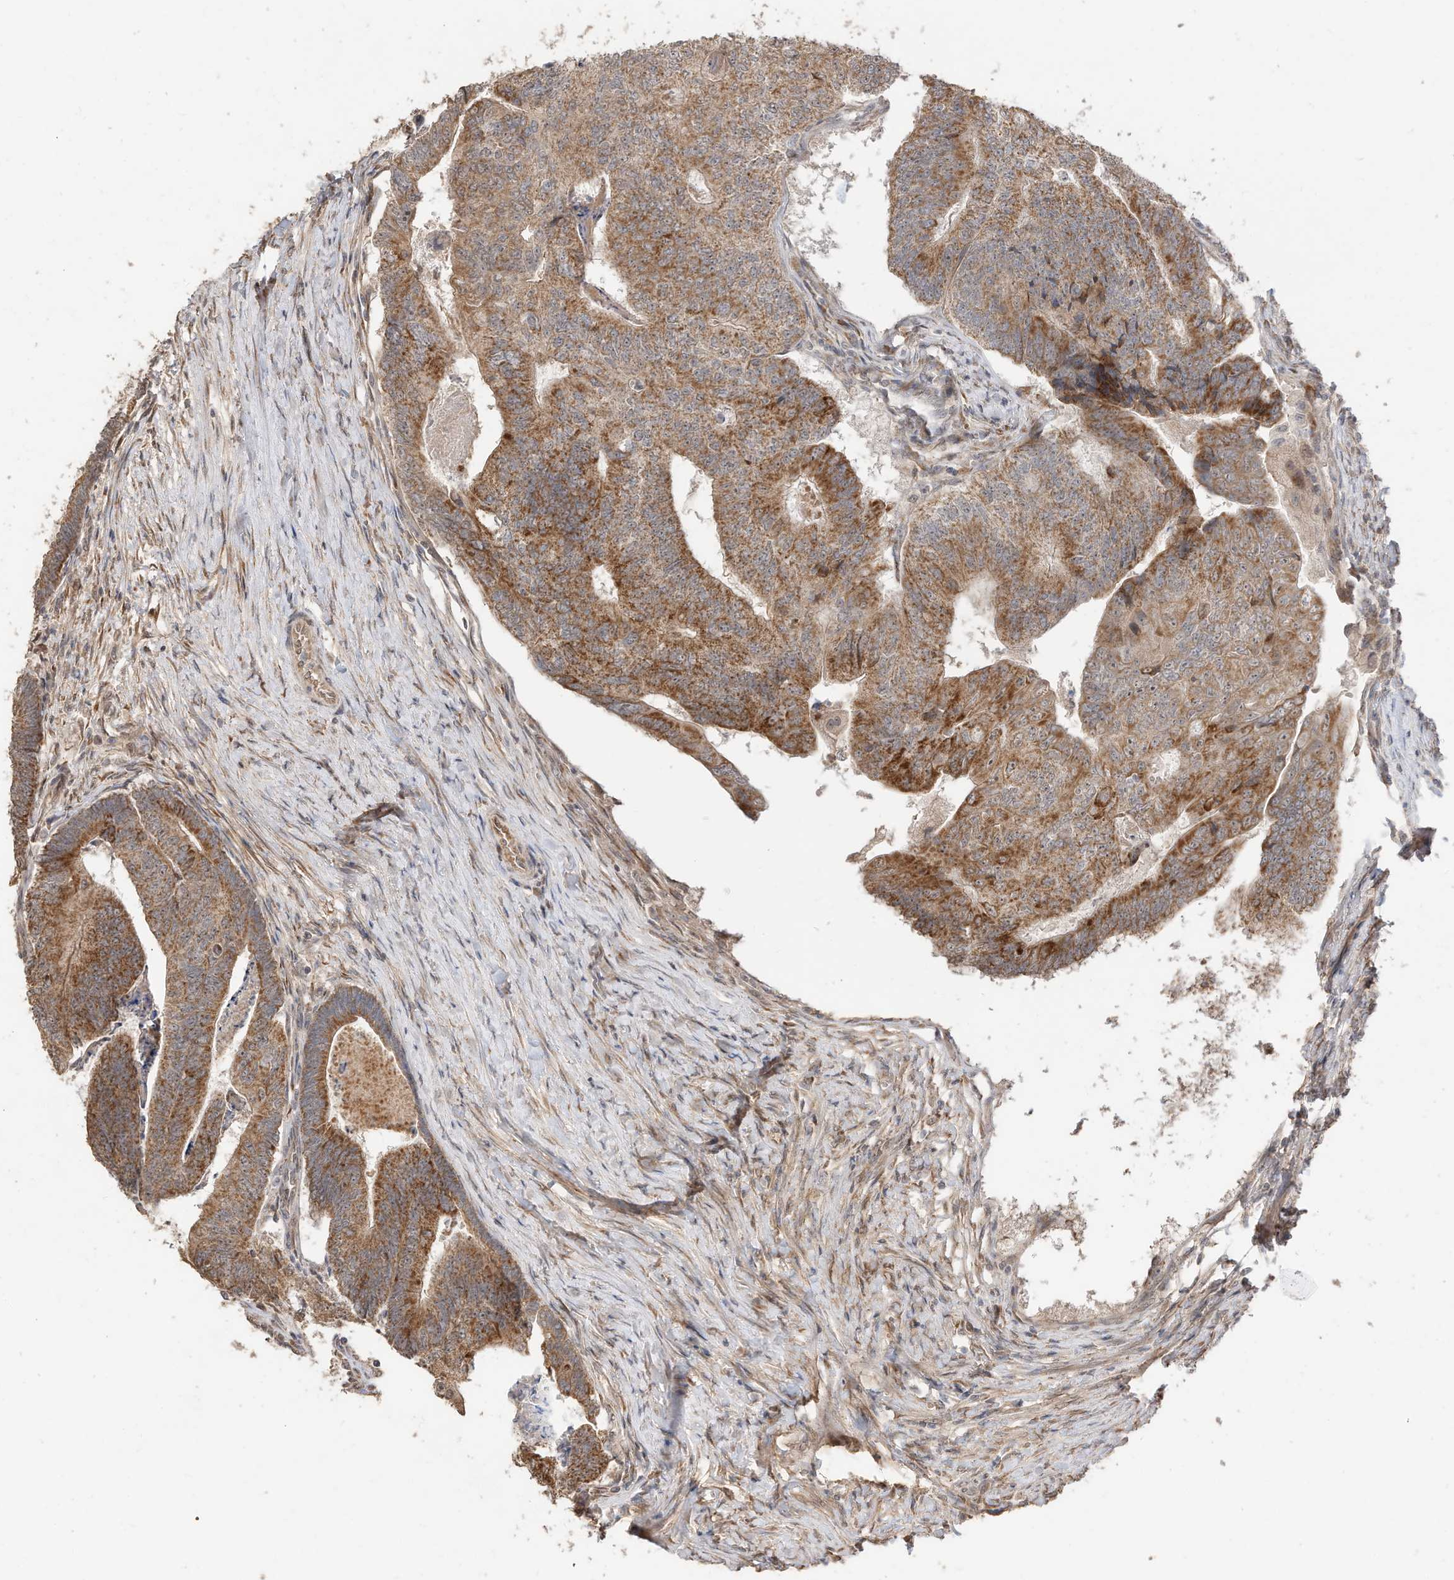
{"staining": {"intensity": "moderate", "quantity": "25%-75%", "location": "cytoplasmic/membranous"}, "tissue": "colorectal cancer", "cell_type": "Tumor cells", "image_type": "cancer", "snomed": [{"axis": "morphology", "description": "Adenocarcinoma, NOS"}, {"axis": "topography", "description": "Colon"}], "caption": "Immunohistochemical staining of colorectal adenocarcinoma demonstrates medium levels of moderate cytoplasmic/membranous protein positivity in approximately 25%-75% of tumor cells.", "gene": "CAGE1", "patient": {"sex": "female", "age": 67}}